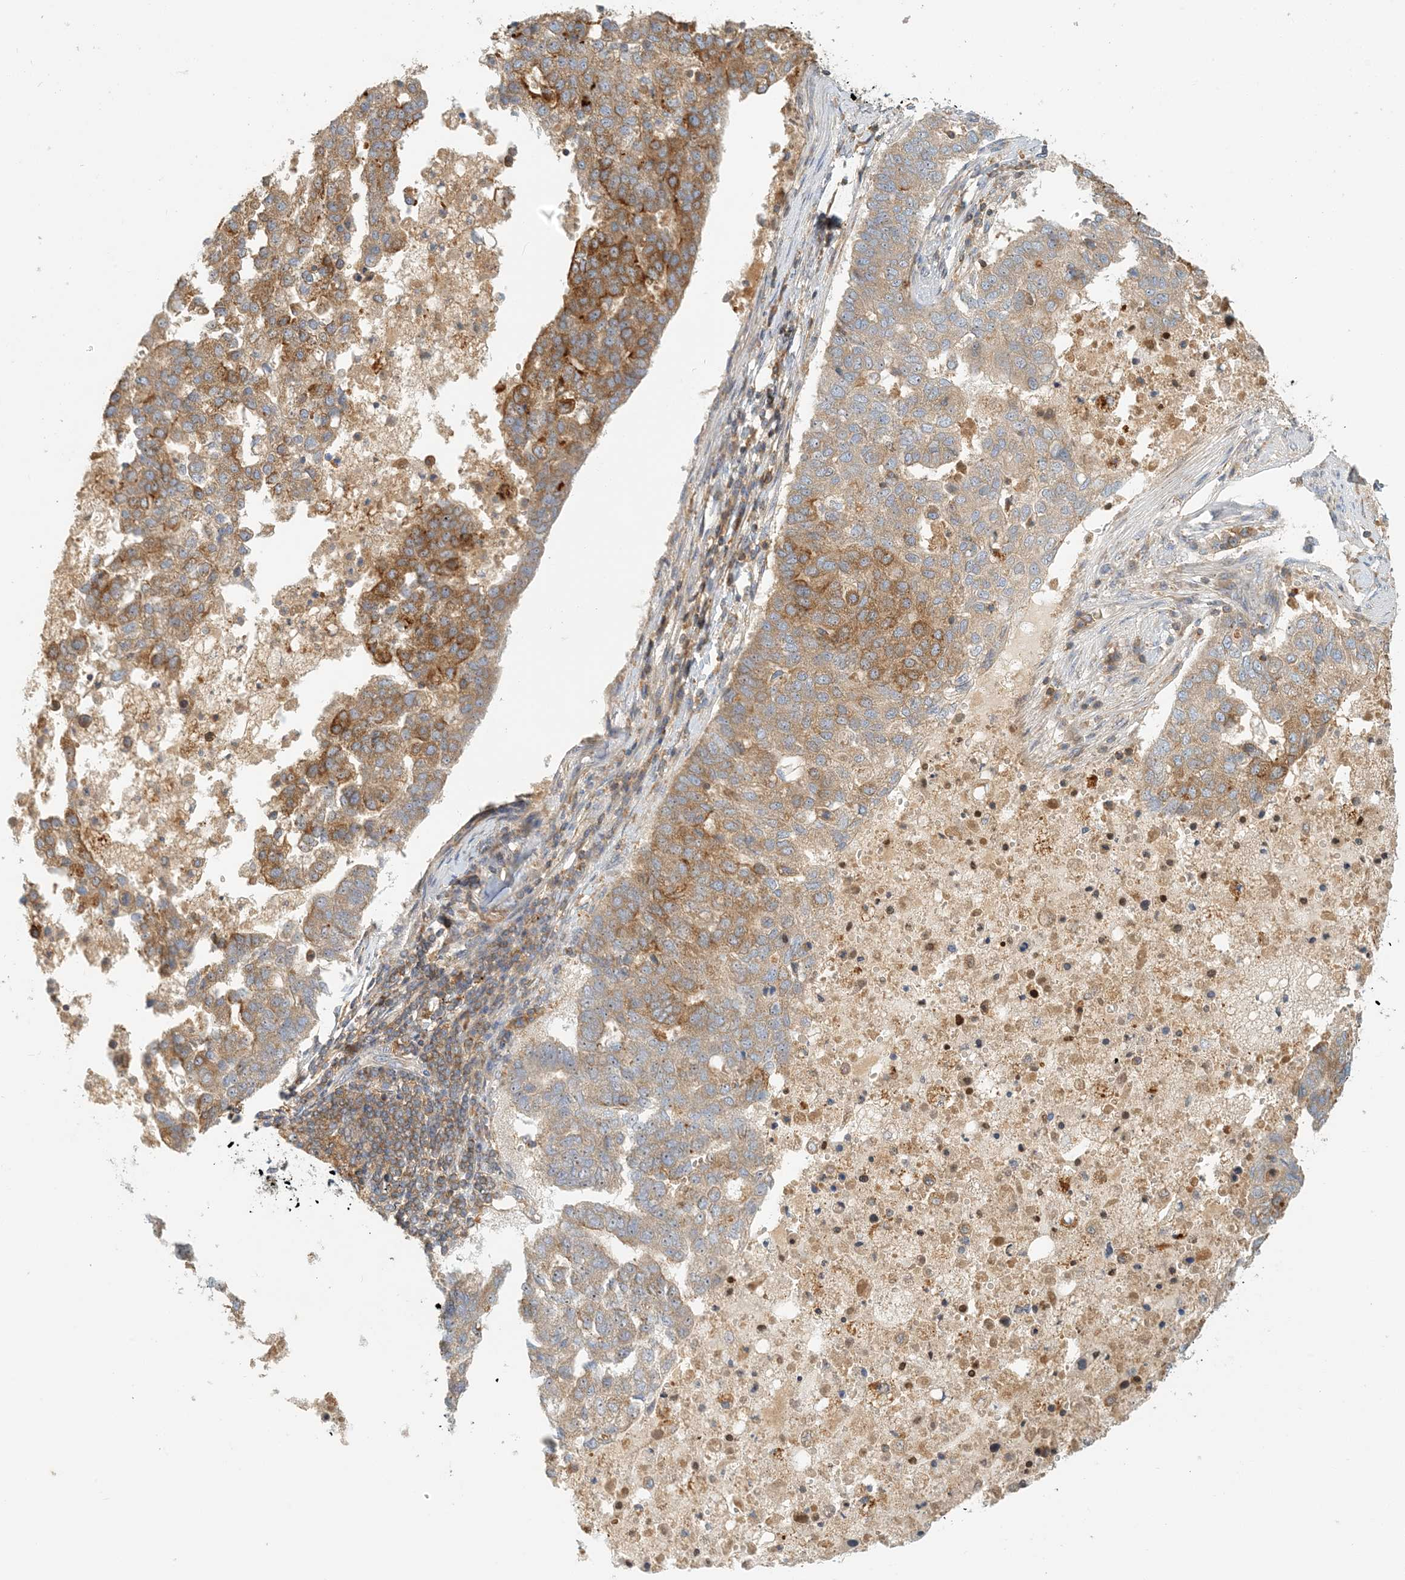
{"staining": {"intensity": "strong", "quantity": ">75%", "location": "cytoplasmic/membranous"}, "tissue": "pancreatic cancer", "cell_type": "Tumor cells", "image_type": "cancer", "snomed": [{"axis": "morphology", "description": "Adenocarcinoma, NOS"}, {"axis": "topography", "description": "Pancreas"}], "caption": "There is high levels of strong cytoplasmic/membranous positivity in tumor cells of adenocarcinoma (pancreatic), as demonstrated by immunohistochemical staining (brown color).", "gene": "COLEC11", "patient": {"sex": "female", "age": 61}}